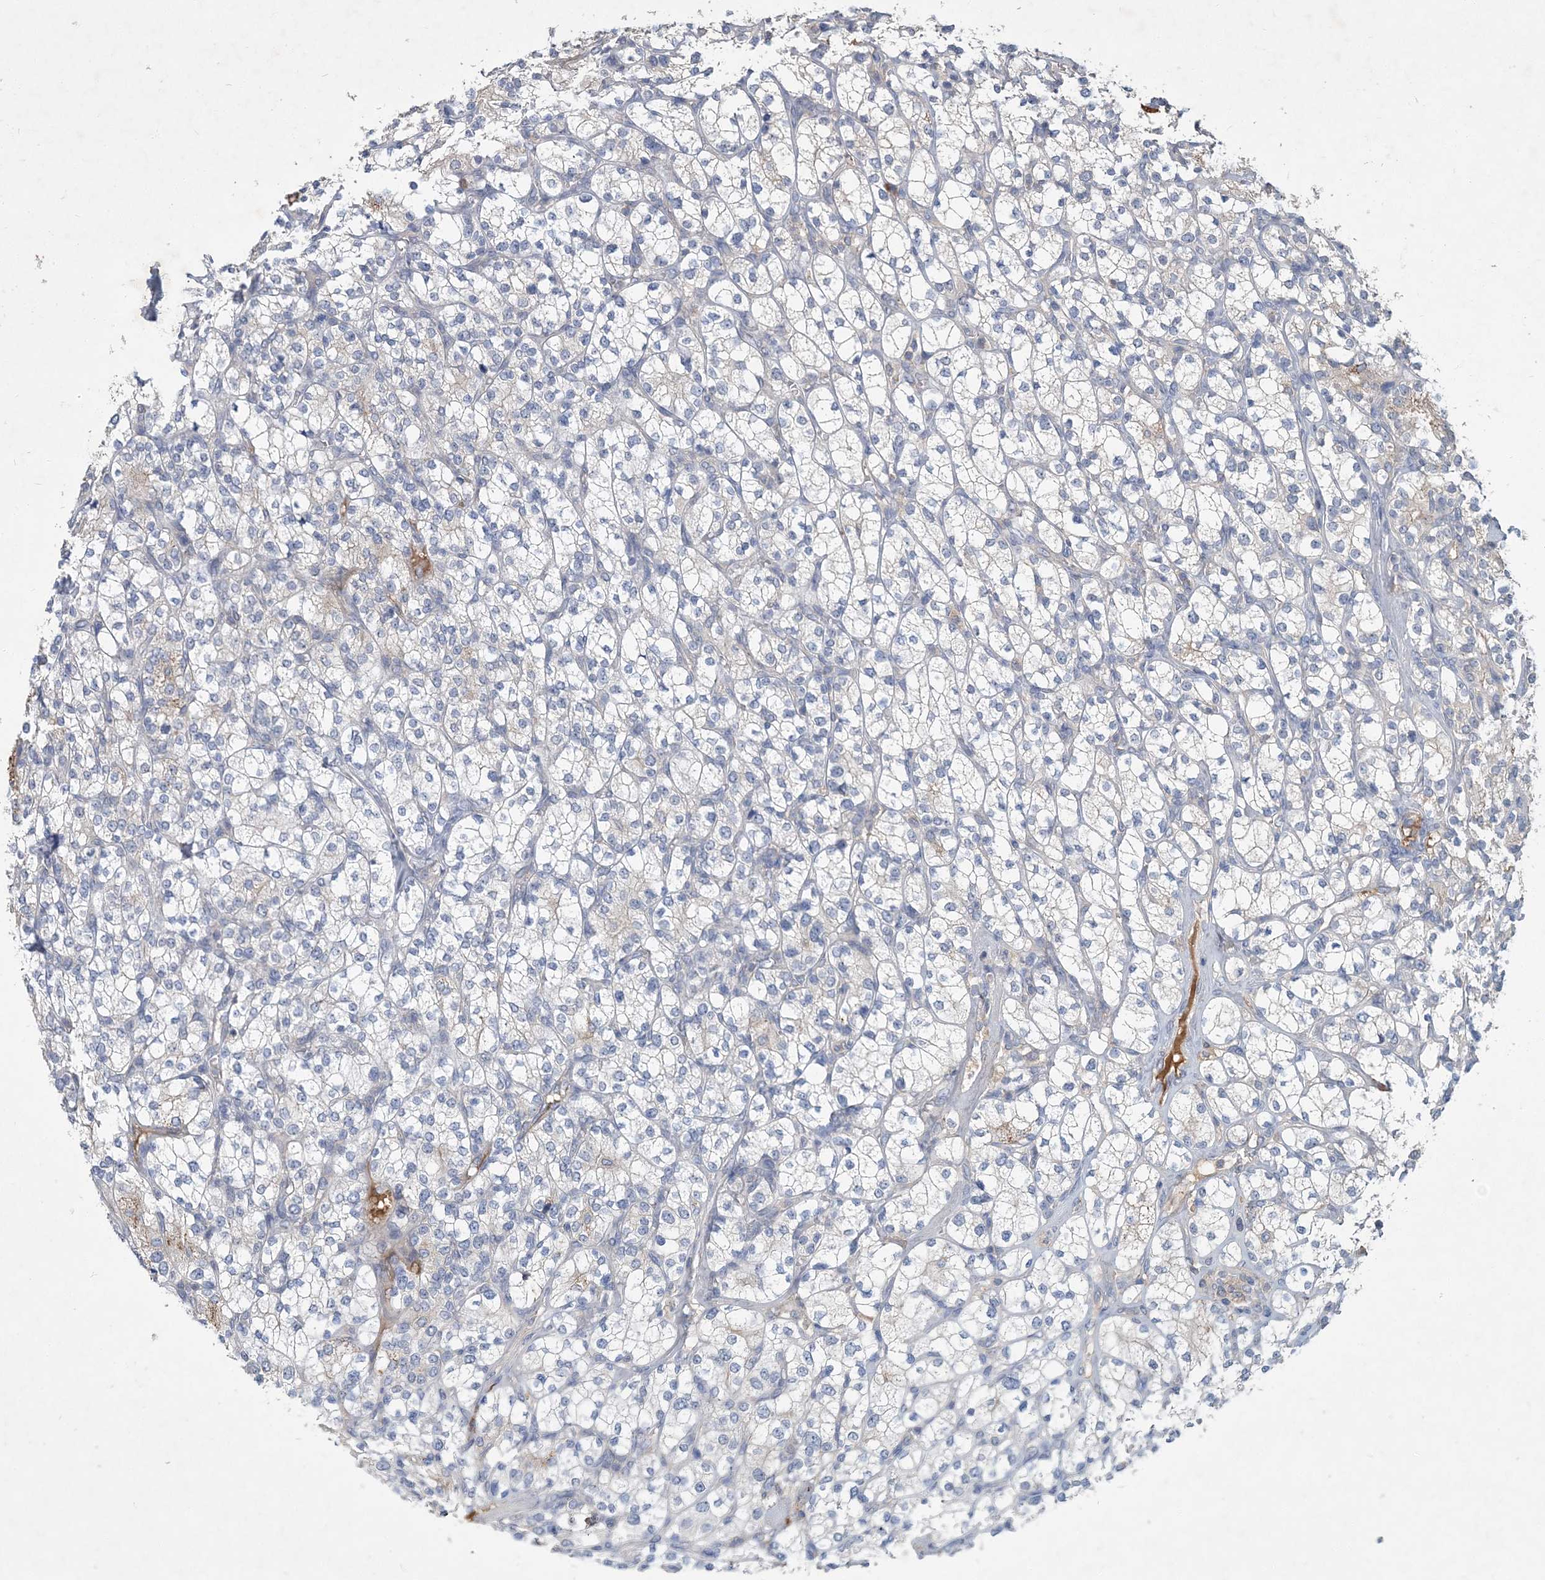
{"staining": {"intensity": "negative", "quantity": "none", "location": "none"}, "tissue": "renal cancer", "cell_type": "Tumor cells", "image_type": "cancer", "snomed": [{"axis": "morphology", "description": "Adenocarcinoma, NOS"}, {"axis": "topography", "description": "Kidney"}], "caption": "The immunohistochemistry (IHC) histopathology image has no significant expression in tumor cells of renal adenocarcinoma tissue.", "gene": "RNF25", "patient": {"sex": "male", "age": 77}}